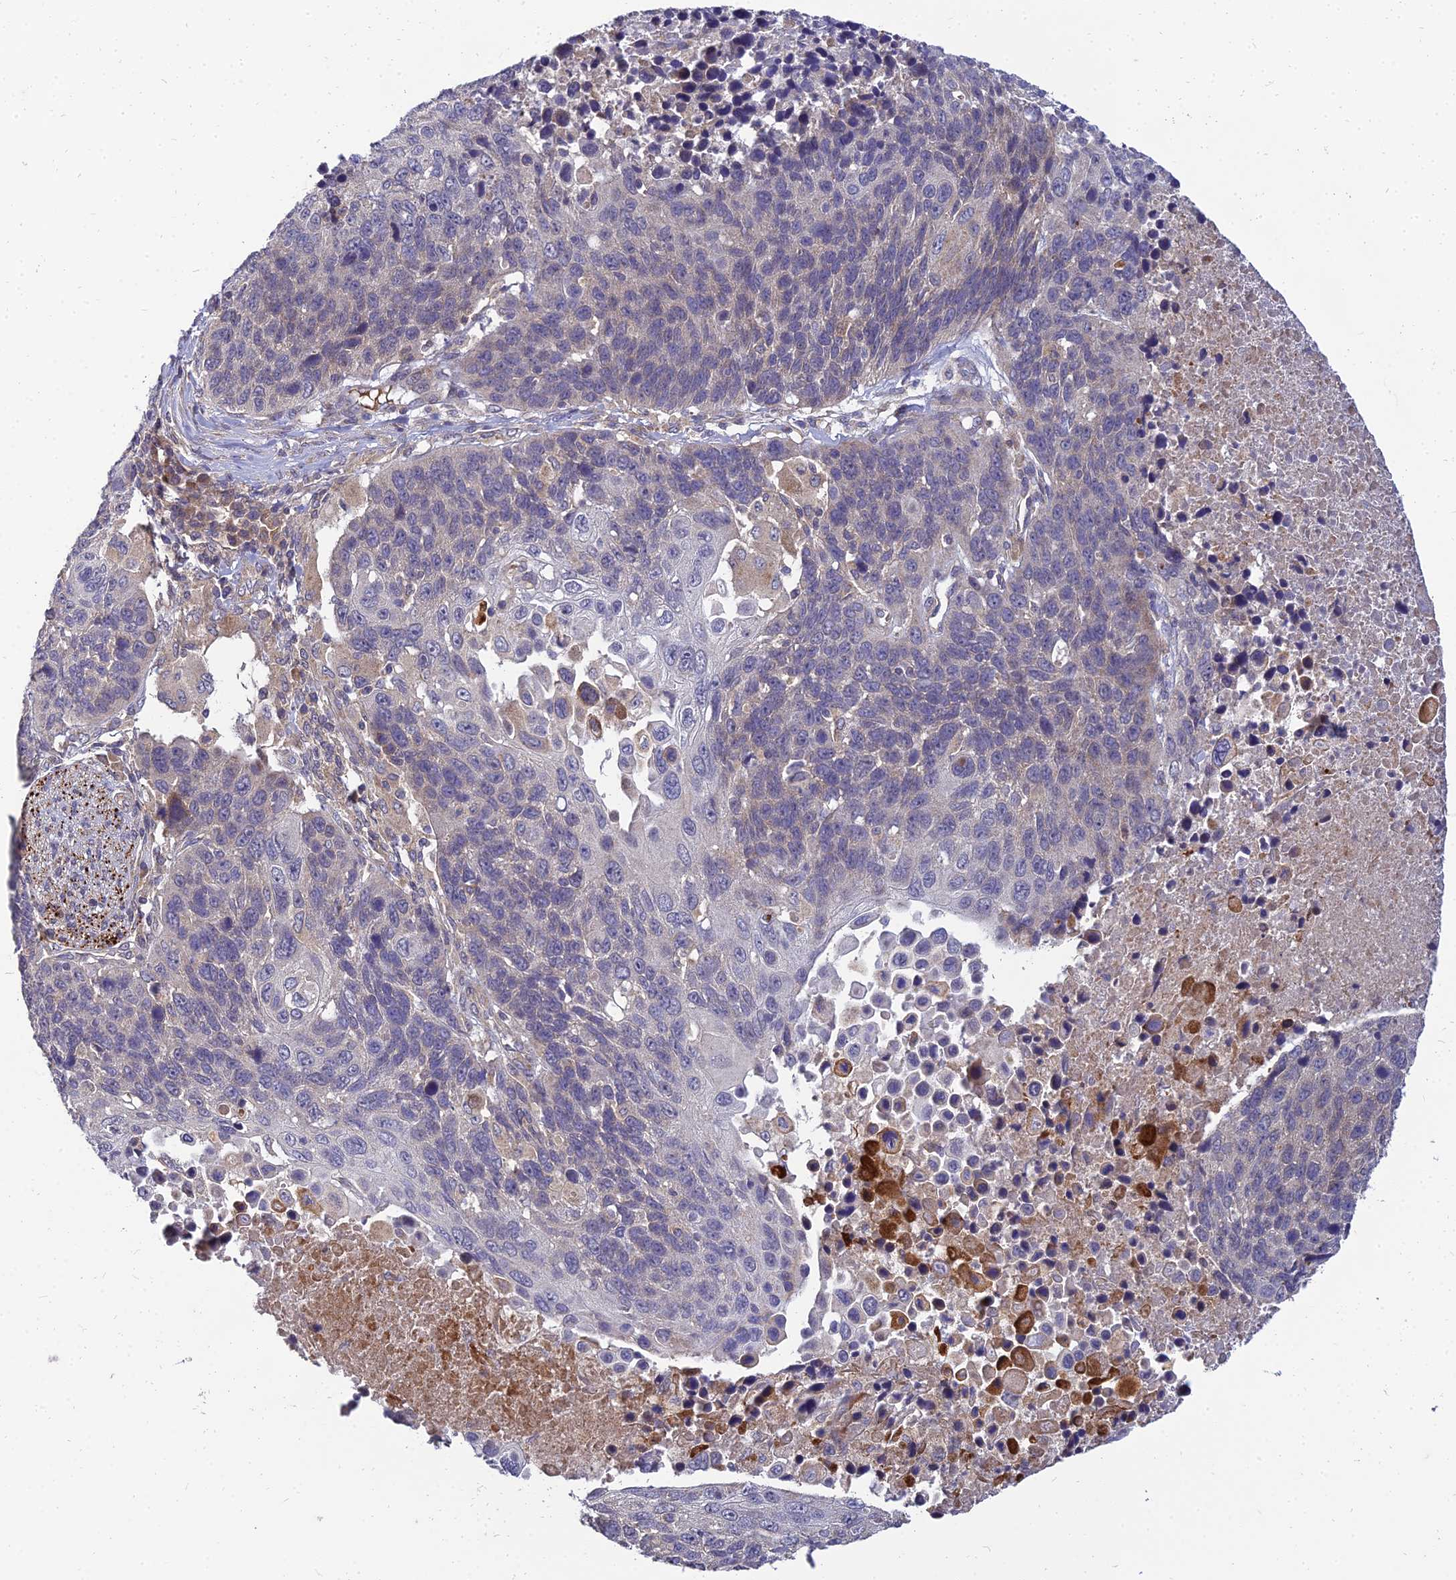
{"staining": {"intensity": "weak", "quantity": "<25%", "location": "cytoplasmic/membranous"}, "tissue": "lung cancer", "cell_type": "Tumor cells", "image_type": "cancer", "snomed": [{"axis": "morphology", "description": "Normal tissue, NOS"}, {"axis": "morphology", "description": "Squamous cell carcinoma, NOS"}, {"axis": "topography", "description": "Lymph node"}, {"axis": "topography", "description": "Lung"}], "caption": "This is an immunohistochemistry histopathology image of human squamous cell carcinoma (lung). There is no expression in tumor cells.", "gene": "NPY", "patient": {"sex": "male", "age": 66}}